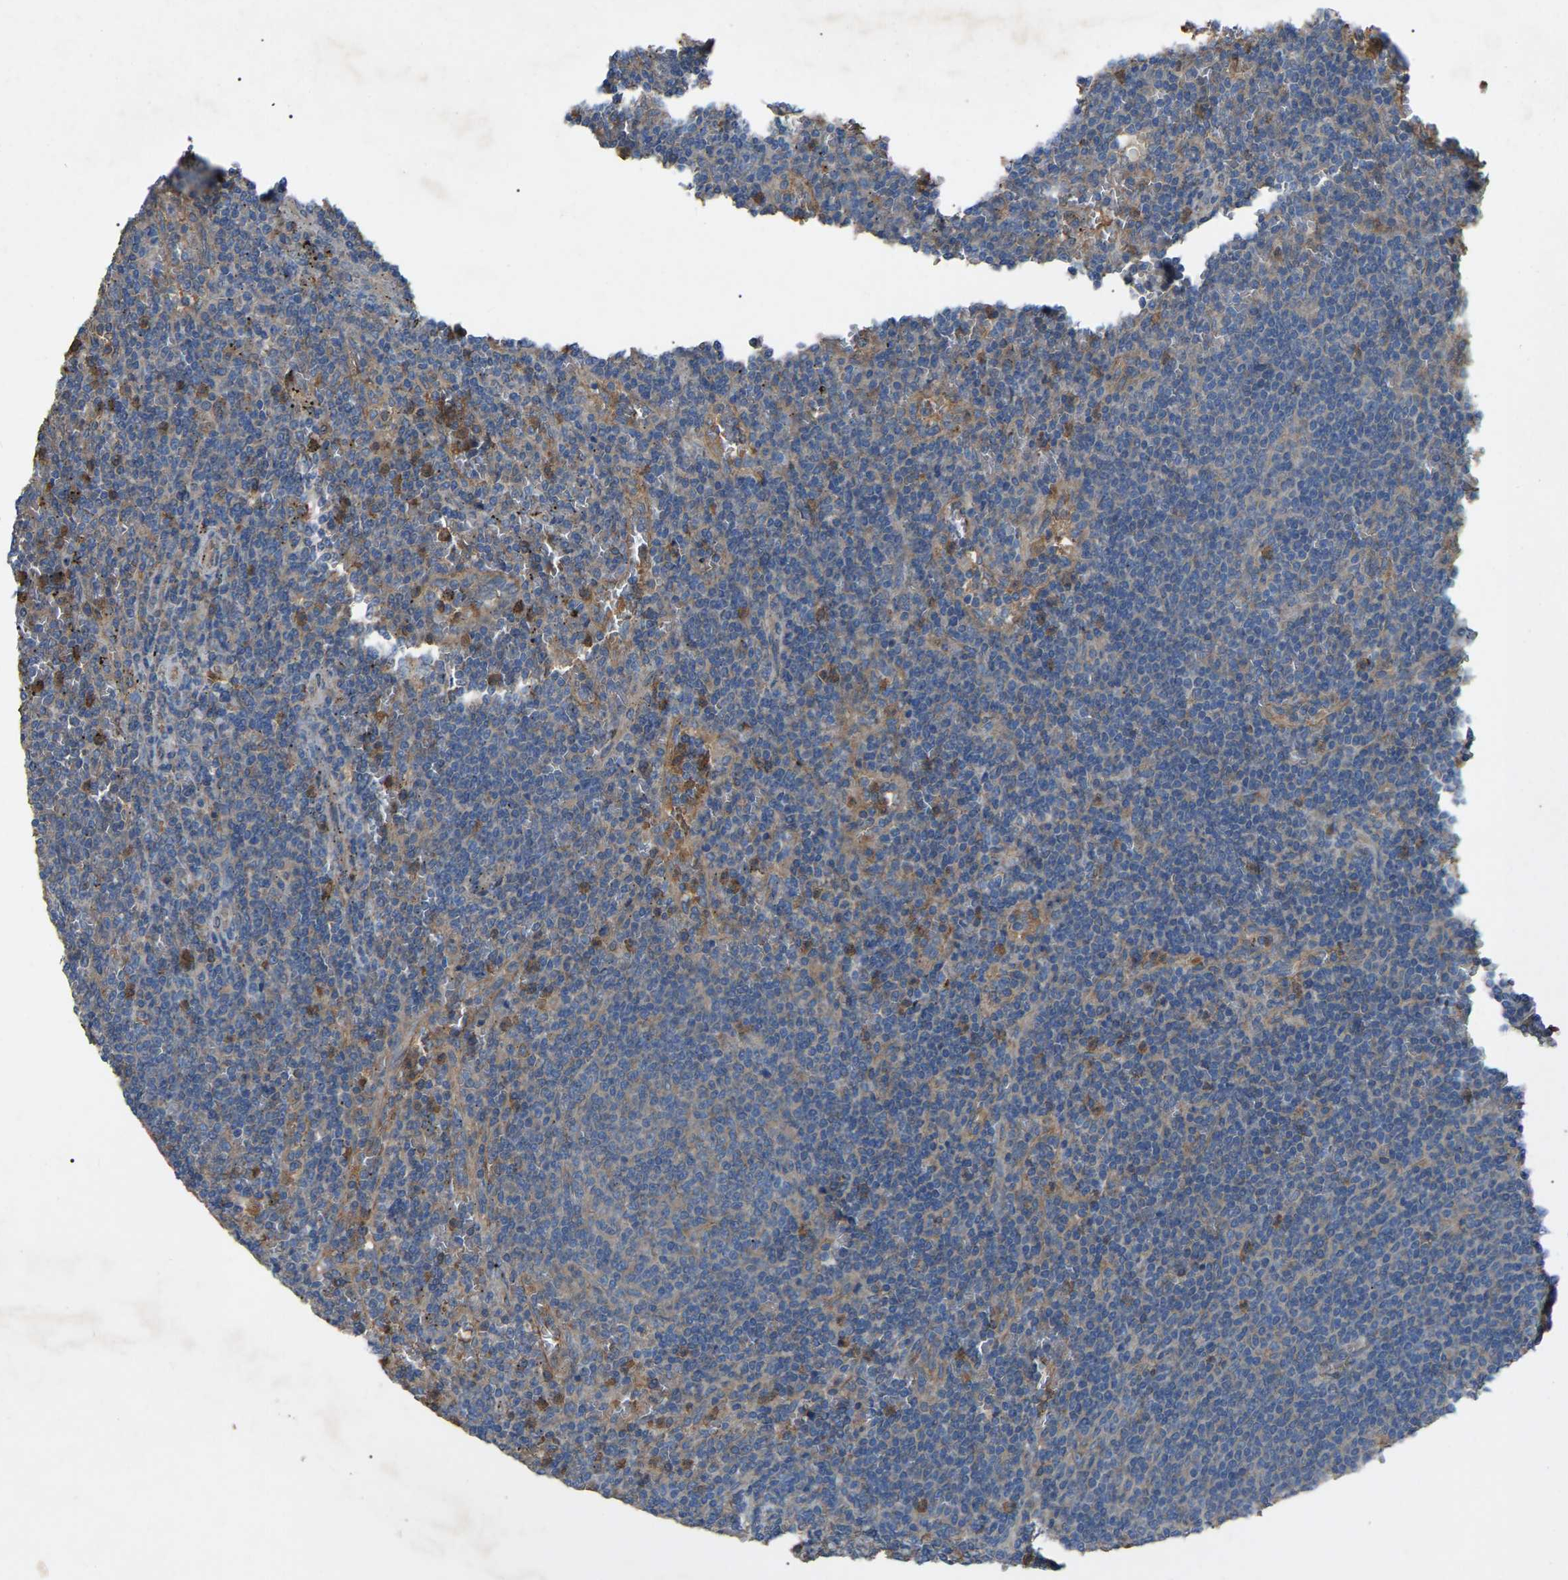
{"staining": {"intensity": "moderate", "quantity": "25%-75%", "location": "cytoplasmic/membranous"}, "tissue": "lymphoma", "cell_type": "Tumor cells", "image_type": "cancer", "snomed": [{"axis": "morphology", "description": "Malignant lymphoma, non-Hodgkin's type, Low grade"}, {"axis": "topography", "description": "Spleen"}], "caption": "DAB (3,3'-diaminobenzidine) immunohistochemical staining of lymphoma demonstrates moderate cytoplasmic/membranous protein staining in about 25%-75% of tumor cells.", "gene": "AIMP1", "patient": {"sex": "female", "age": 50}}